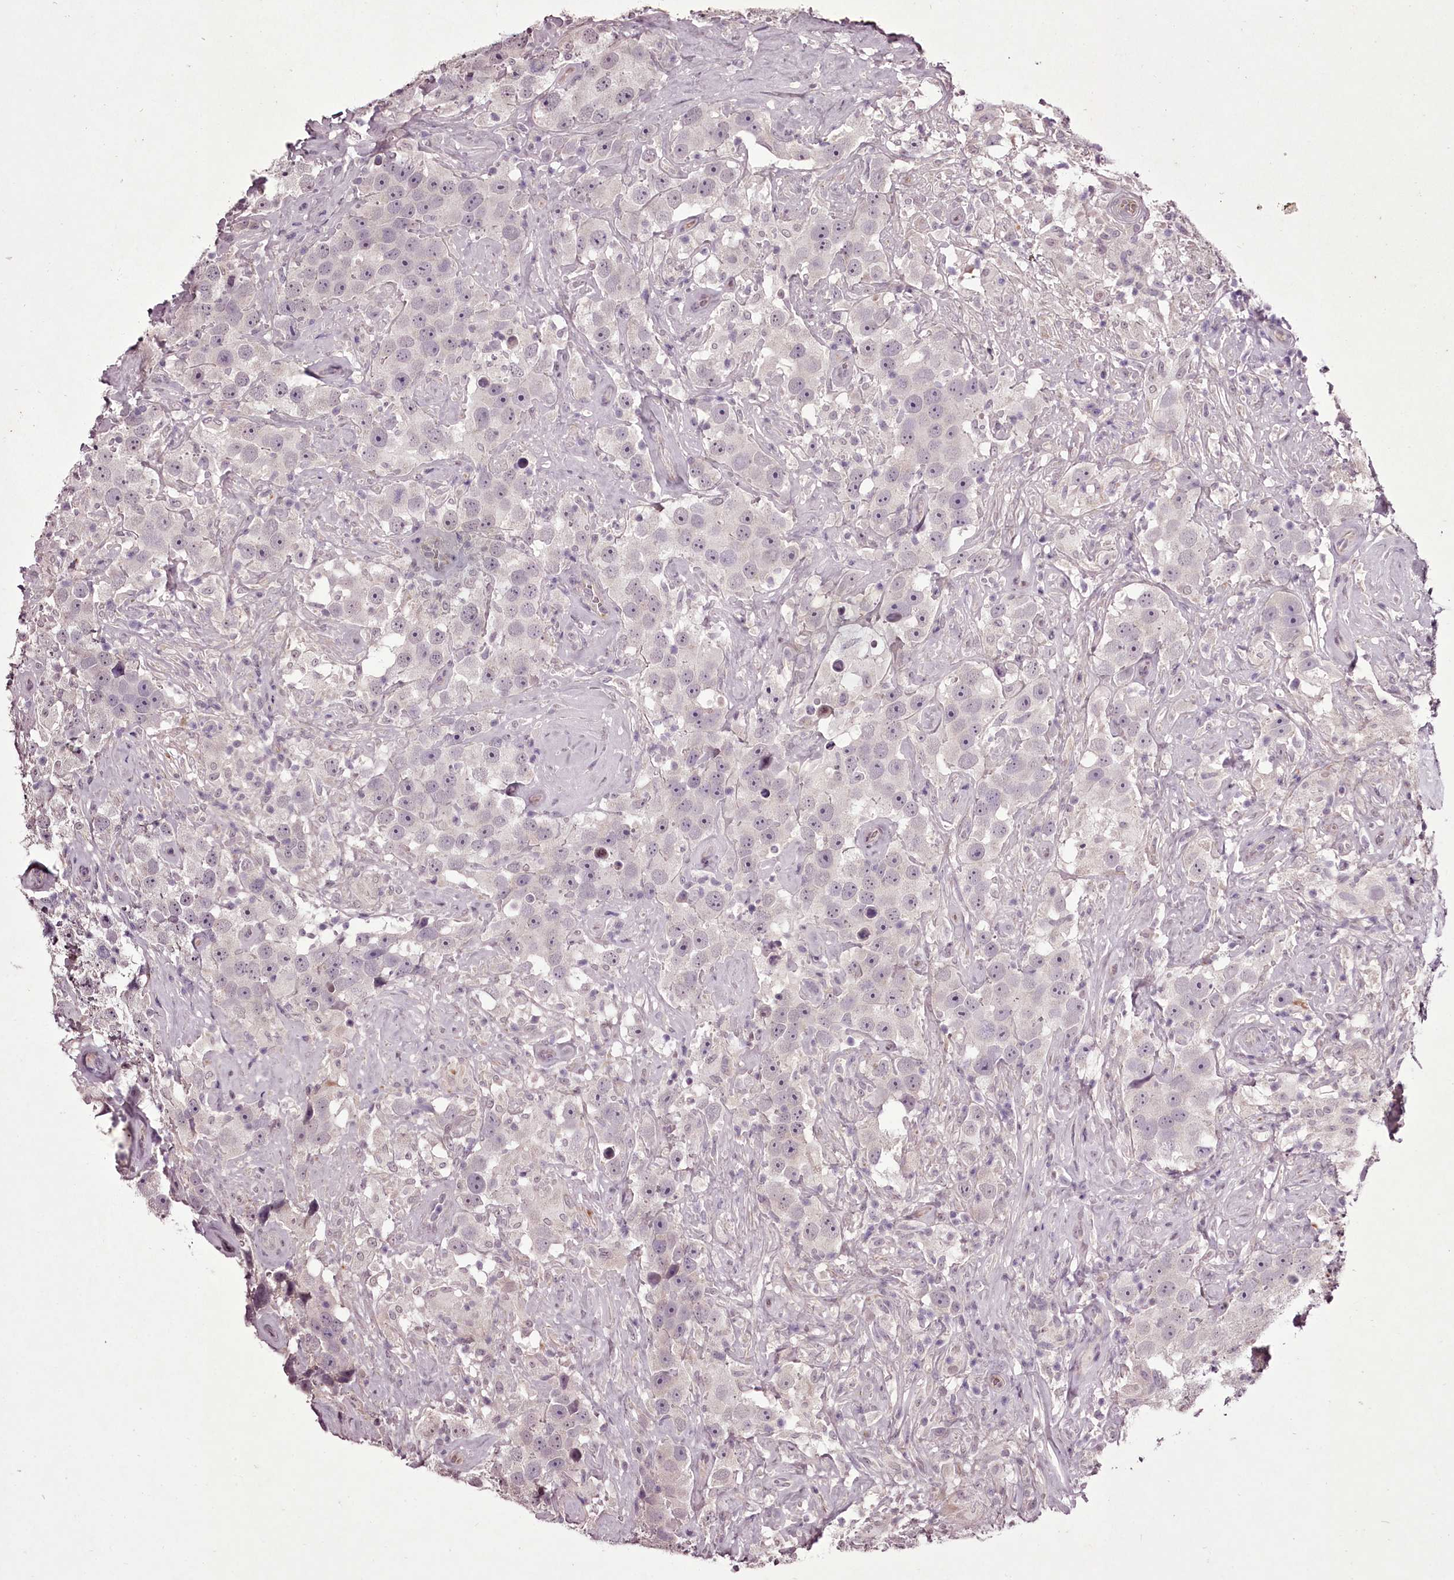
{"staining": {"intensity": "negative", "quantity": "none", "location": "none"}, "tissue": "testis cancer", "cell_type": "Tumor cells", "image_type": "cancer", "snomed": [{"axis": "morphology", "description": "Seminoma, NOS"}, {"axis": "topography", "description": "Testis"}], "caption": "A high-resolution micrograph shows immunohistochemistry (IHC) staining of testis cancer, which reveals no significant staining in tumor cells.", "gene": "C1orf56", "patient": {"sex": "male", "age": 49}}